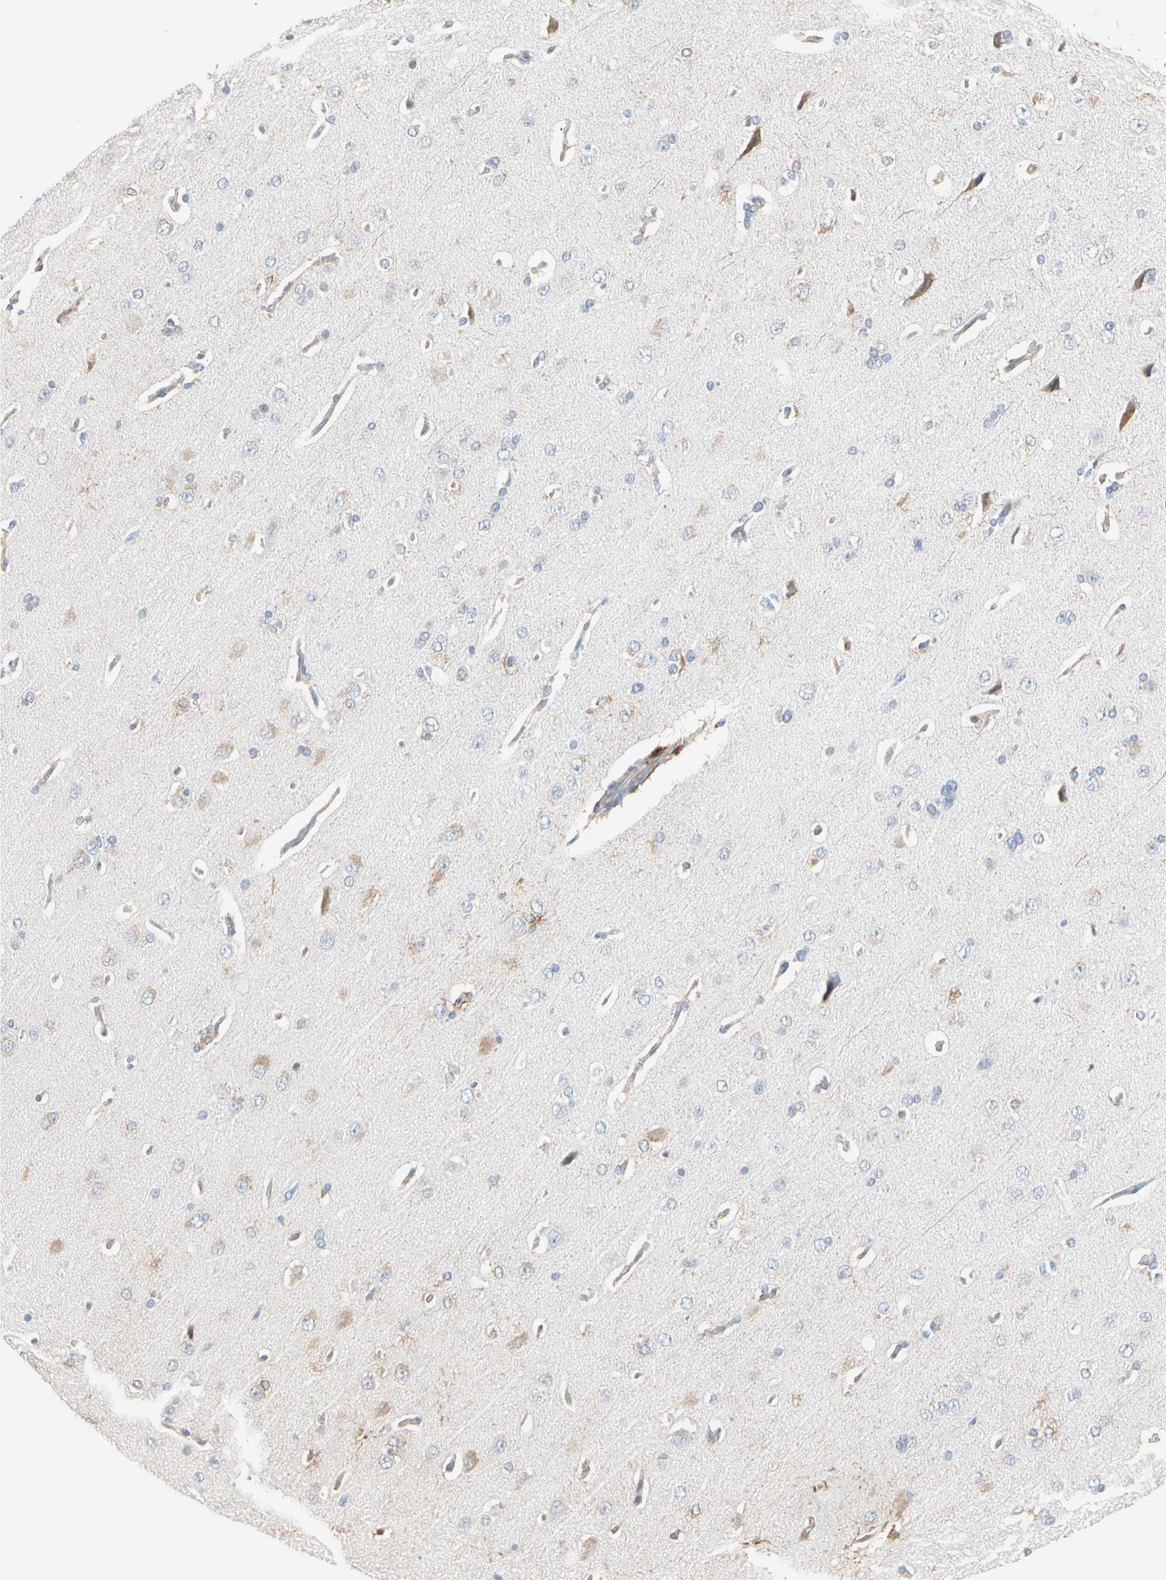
{"staining": {"intensity": "weak", "quantity": "25%-75%", "location": "cytoplasmic/membranous"}, "tissue": "cerebral cortex", "cell_type": "Endothelial cells", "image_type": "normal", "snomed": [{"axis": "morphology", "description": "Normal tissue, NOS"}, {"axis": "topography", "description": "Cerebral cortex"}], "caption": "DAB (3,3'-diaminobenzidine) immunohistochemical staining of normal cerebral cortex displays weak cytoplasmic/membranous protein staining in approximately 25%-75% of endothelial cells.", "gene": "GPR153", "patient": {"sex": "male", "age": 62}}